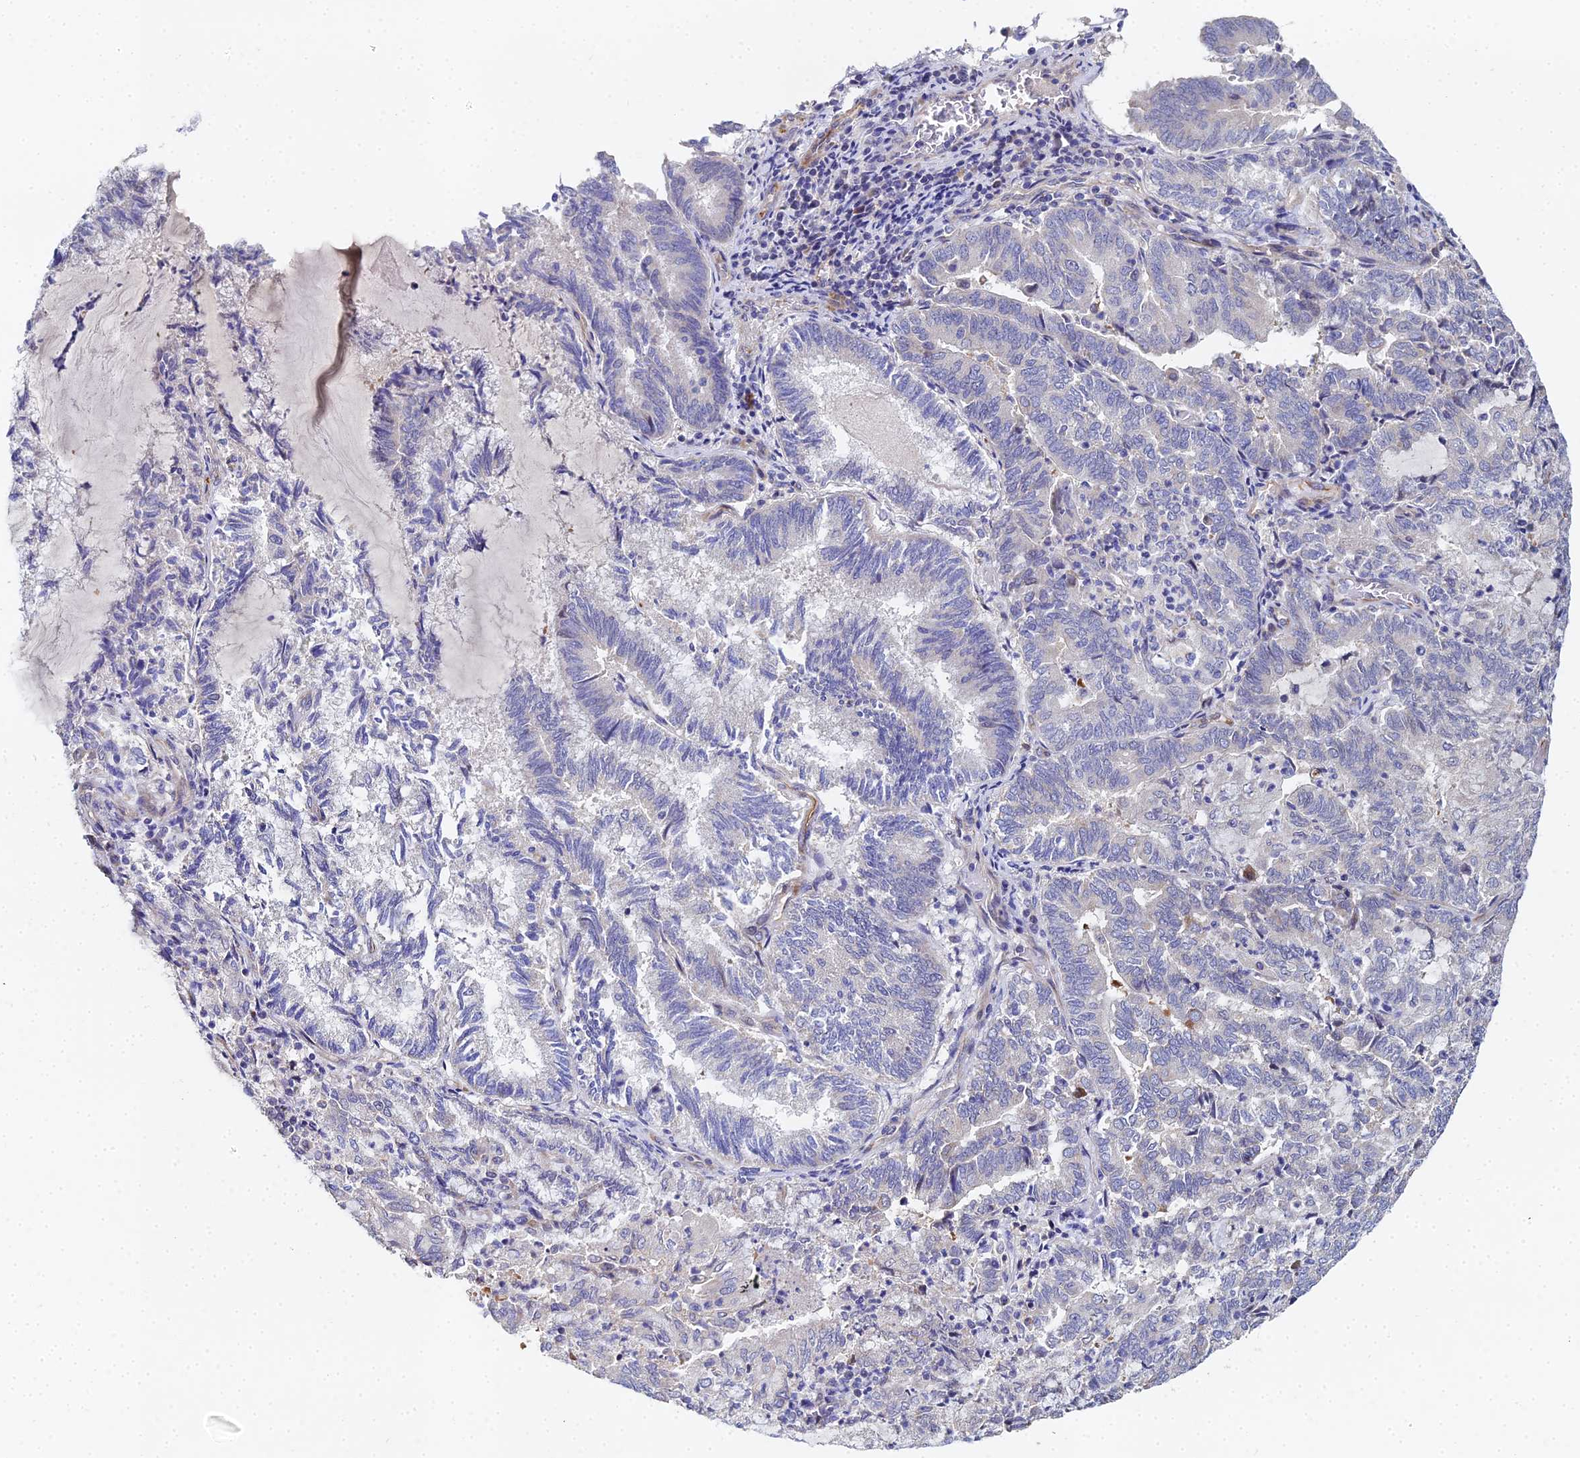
{"staining": {"intensity": "negative", "quantity": "none", "location": "none"}, "tissue": "endometrial cancer", "cell_type": "Tumor cells", "image_type": "cancer", "snomed": [{"axis": "morphology", "description": "Adenocarcinoma, NOS"}, {"axis": "topography", "description": "Endometrium"}], "caption": "Adenocarcinoma (endometrial) was stained to show a protein in brown. There is no significant expression in tumor cells.", "gene": "ENSG00000268674", "patient": {"sex": "female", "age": 80}}